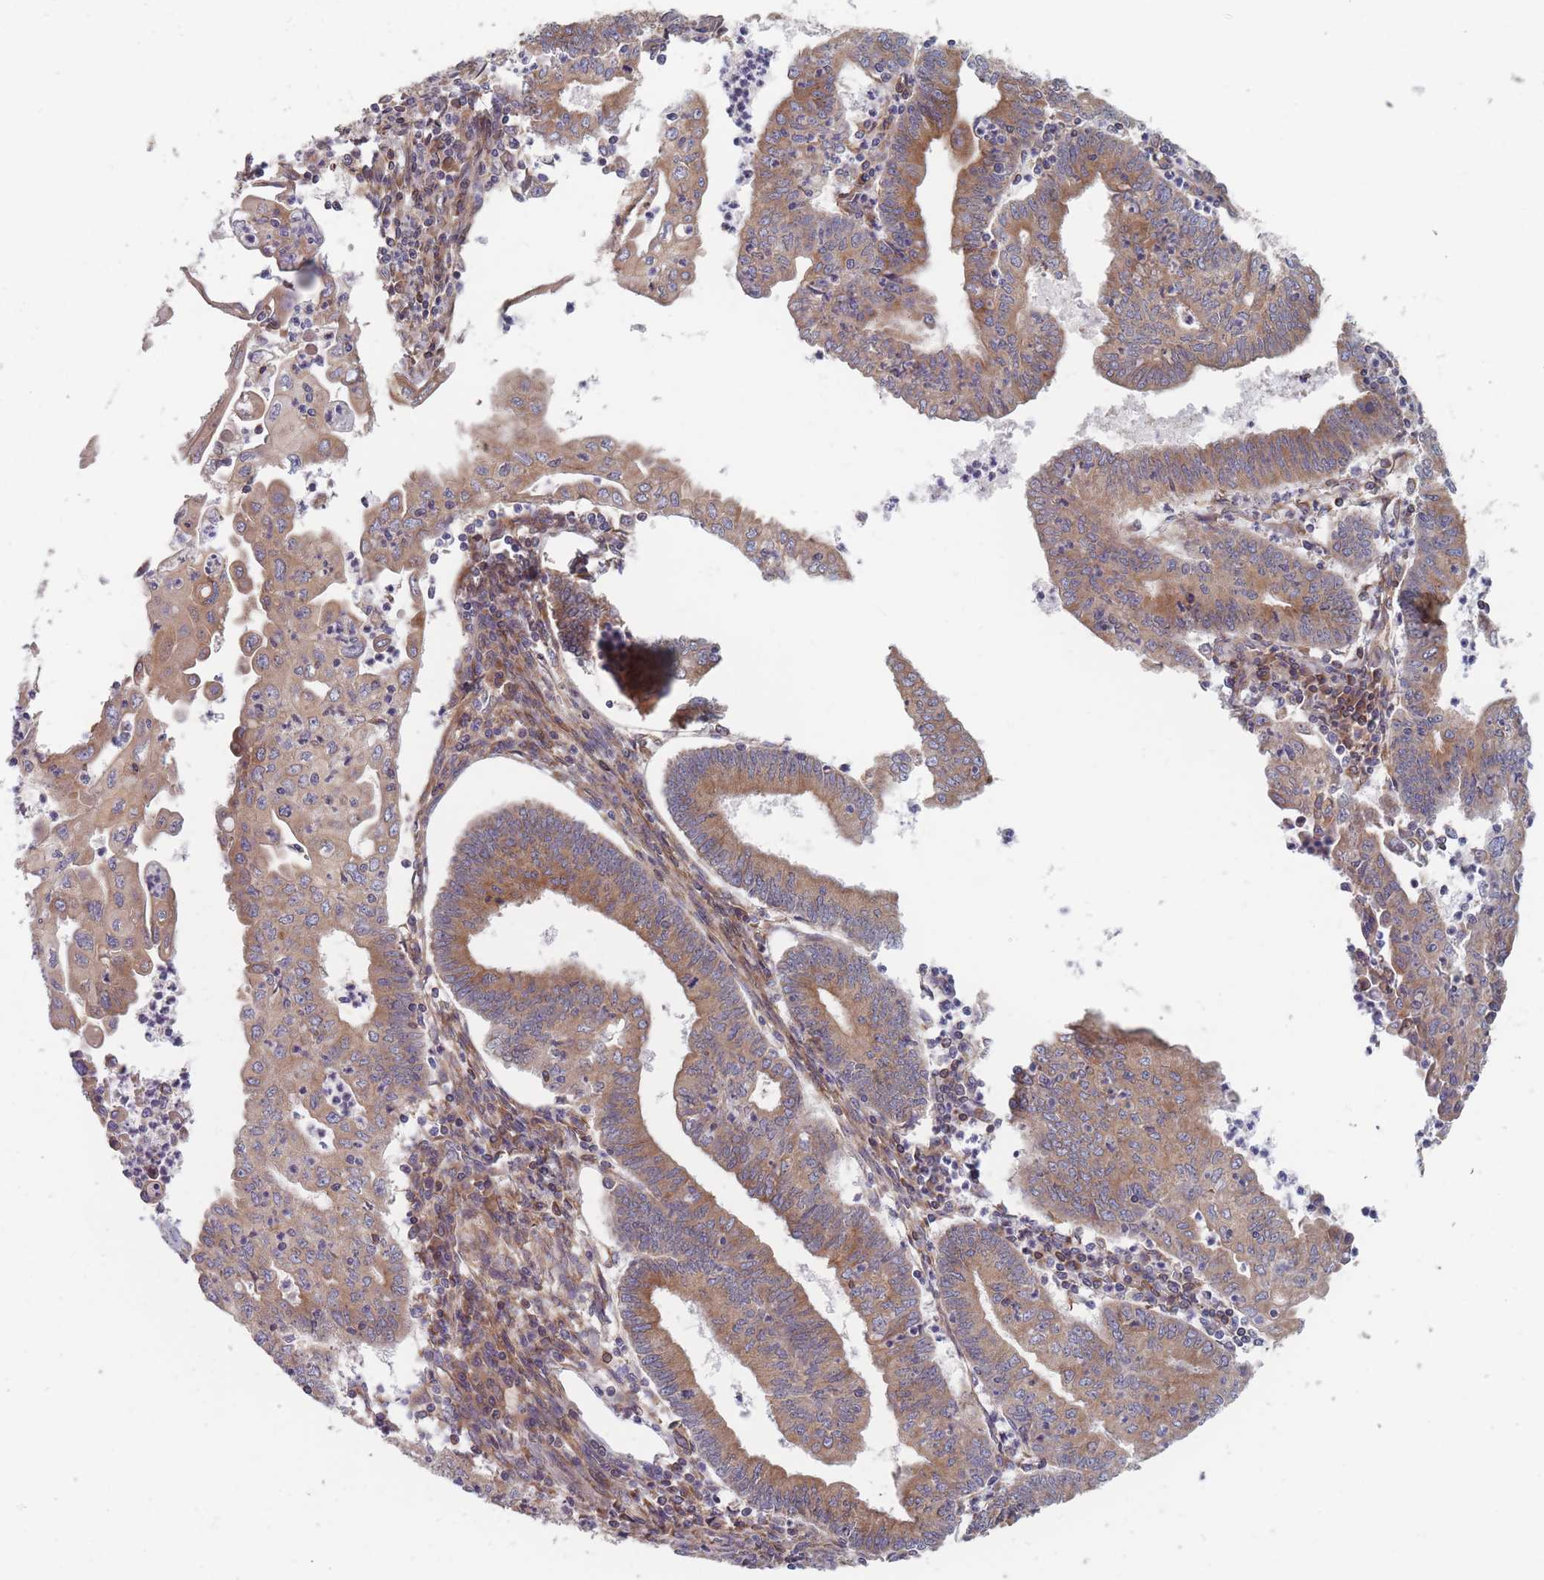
{"staining": {"intensity": "moderate", "quantity": ">75%", "location": "cytoplasmic/membranous"}, "tissue": "endometrial cancer", "cell_type": "Tumor cells", "image_type": "cancer", "snomed": [{"axis": "morphology", "description": "Adenocarcinoma, NOS"}, {"axis": "topography", "description": "Endometrium"}], "caption": "Immunohistochemistry of human endometrial cancer (adenocarcinoma) displays medium levels of moderate cytoplasmic/membranous expression in approximately >75% of tumor cells.", "gene": "KDSR", "patient": {"sex": "female", "age": 60}}